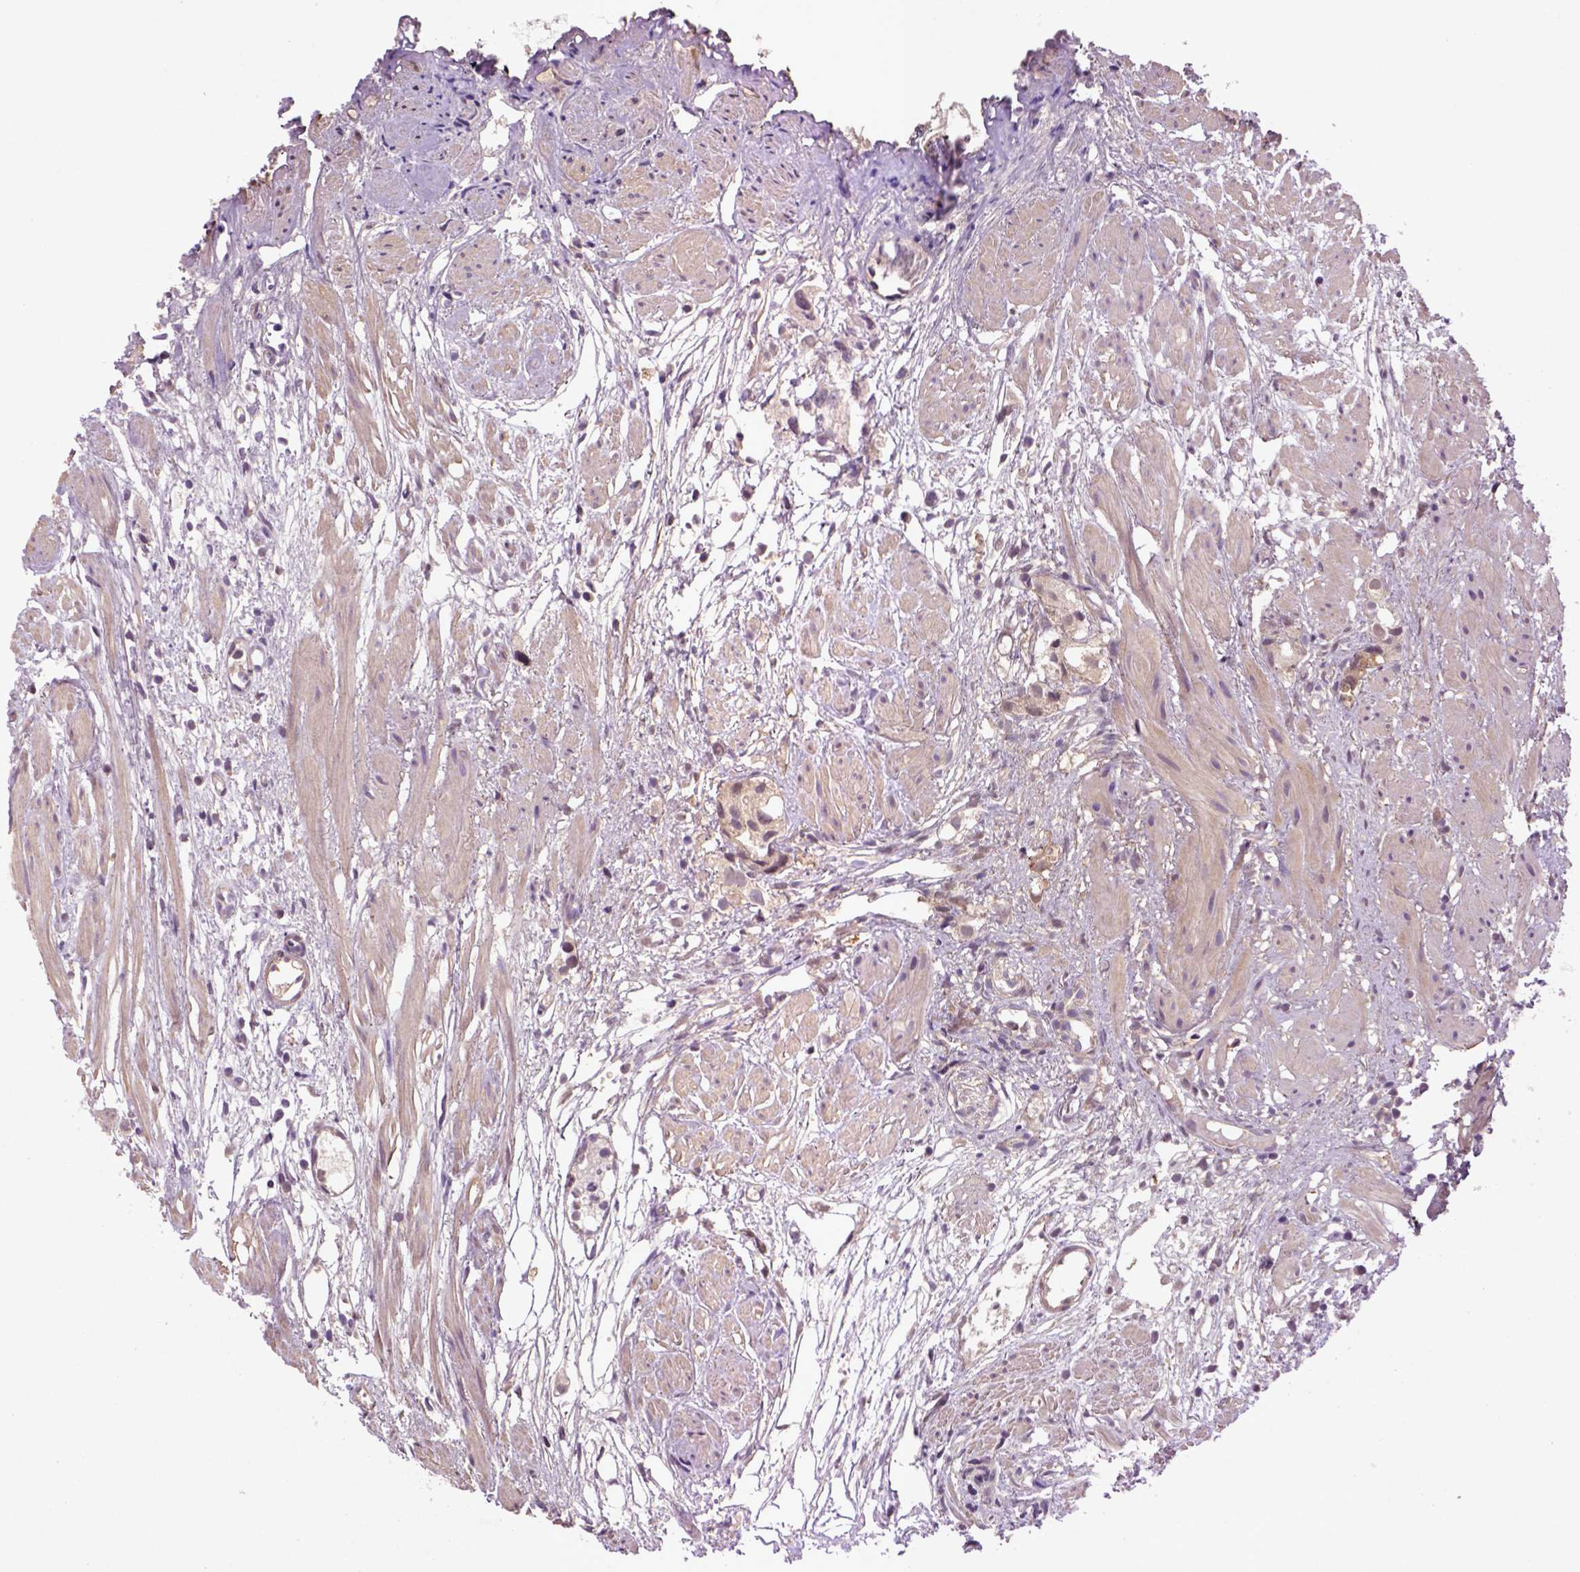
{"staining": {"intensity": "weak", "quantity": ">75%", "location": "cytoplasmic/membranous"}, "tissue": "prostate cancer", "cell_type": "Tumor cells", "image_type": "cancer", "snomed": [{"axis": "morphology", "description": "Adenocarcinoma, High grade"}, {"axis": "topography", "description": "Prostate"}], "caption": "High-magnification brightfield microscopy of adenocarcinoma (high-grade) (prostate) stained with DAB (3,3'-diaminobenzidine) (brown) and counterstained with hematoxylin (blue). tumor cells exhibit weak cytoplasmic/membranous staining is seen in about>75% of cells. Nuclei are stained in blue.", "gene": "HSPBP1", "patient": {"sex": "male", "age": 68}}